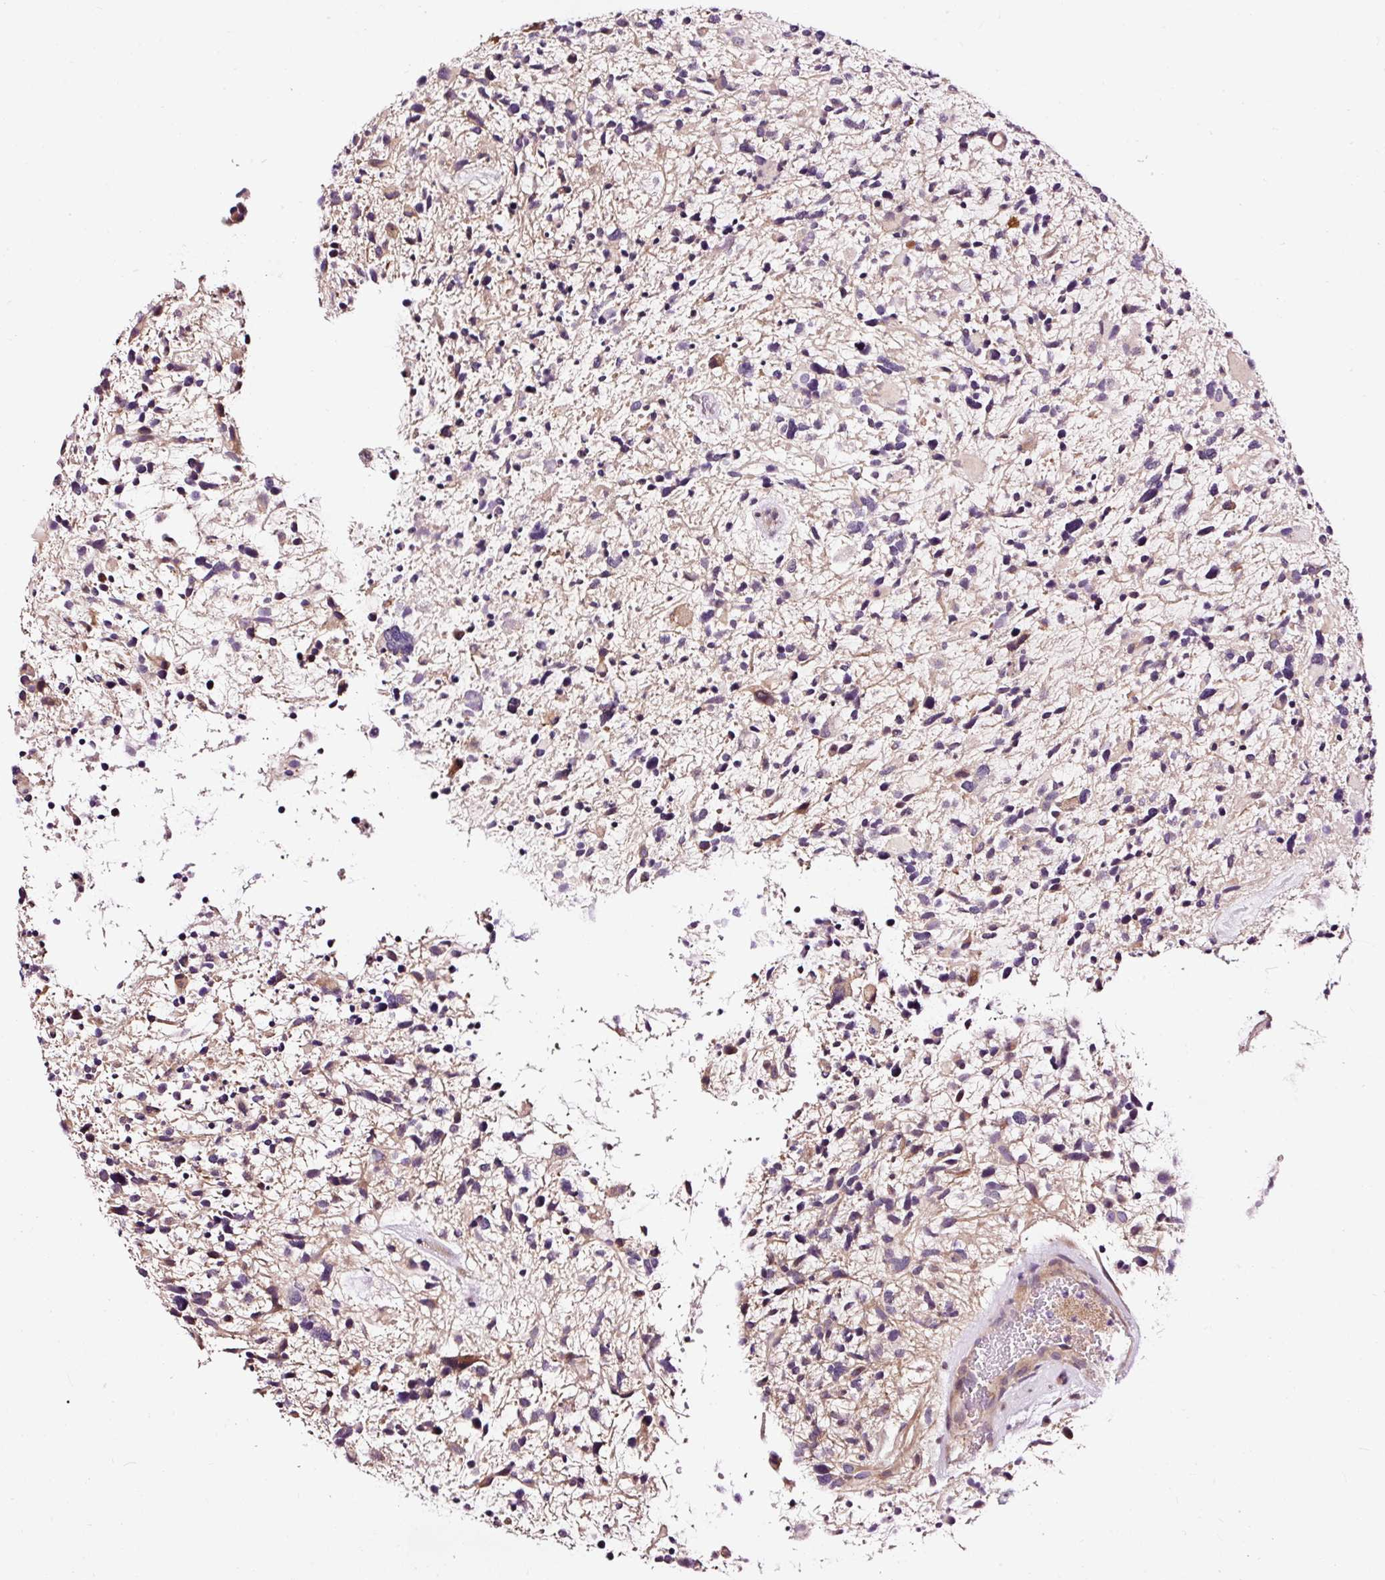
{"staining": {"intensity": "negative", "quantity": "none", "location": "none"}, "tissue": "glioma", "cell_type": "Tumor cells", "image_type": "cancer", "snomed": [{"axis": "morphology", "description": "Glioma, malignant, High grade"}, {"axis": "topography", "description": "Brain"}], "caption": "Immunohistochemistry (IHC) photomicrograph of neoplastic tissue: human glioma stained with DAB displays no significant protein expression in tumor cells. (DAB immunohistochemistry (IHC) visualized using brightfield microscopy, high magnification).", "gene": "UTP14A", "patient": {"sex": "female", "age": 11}}